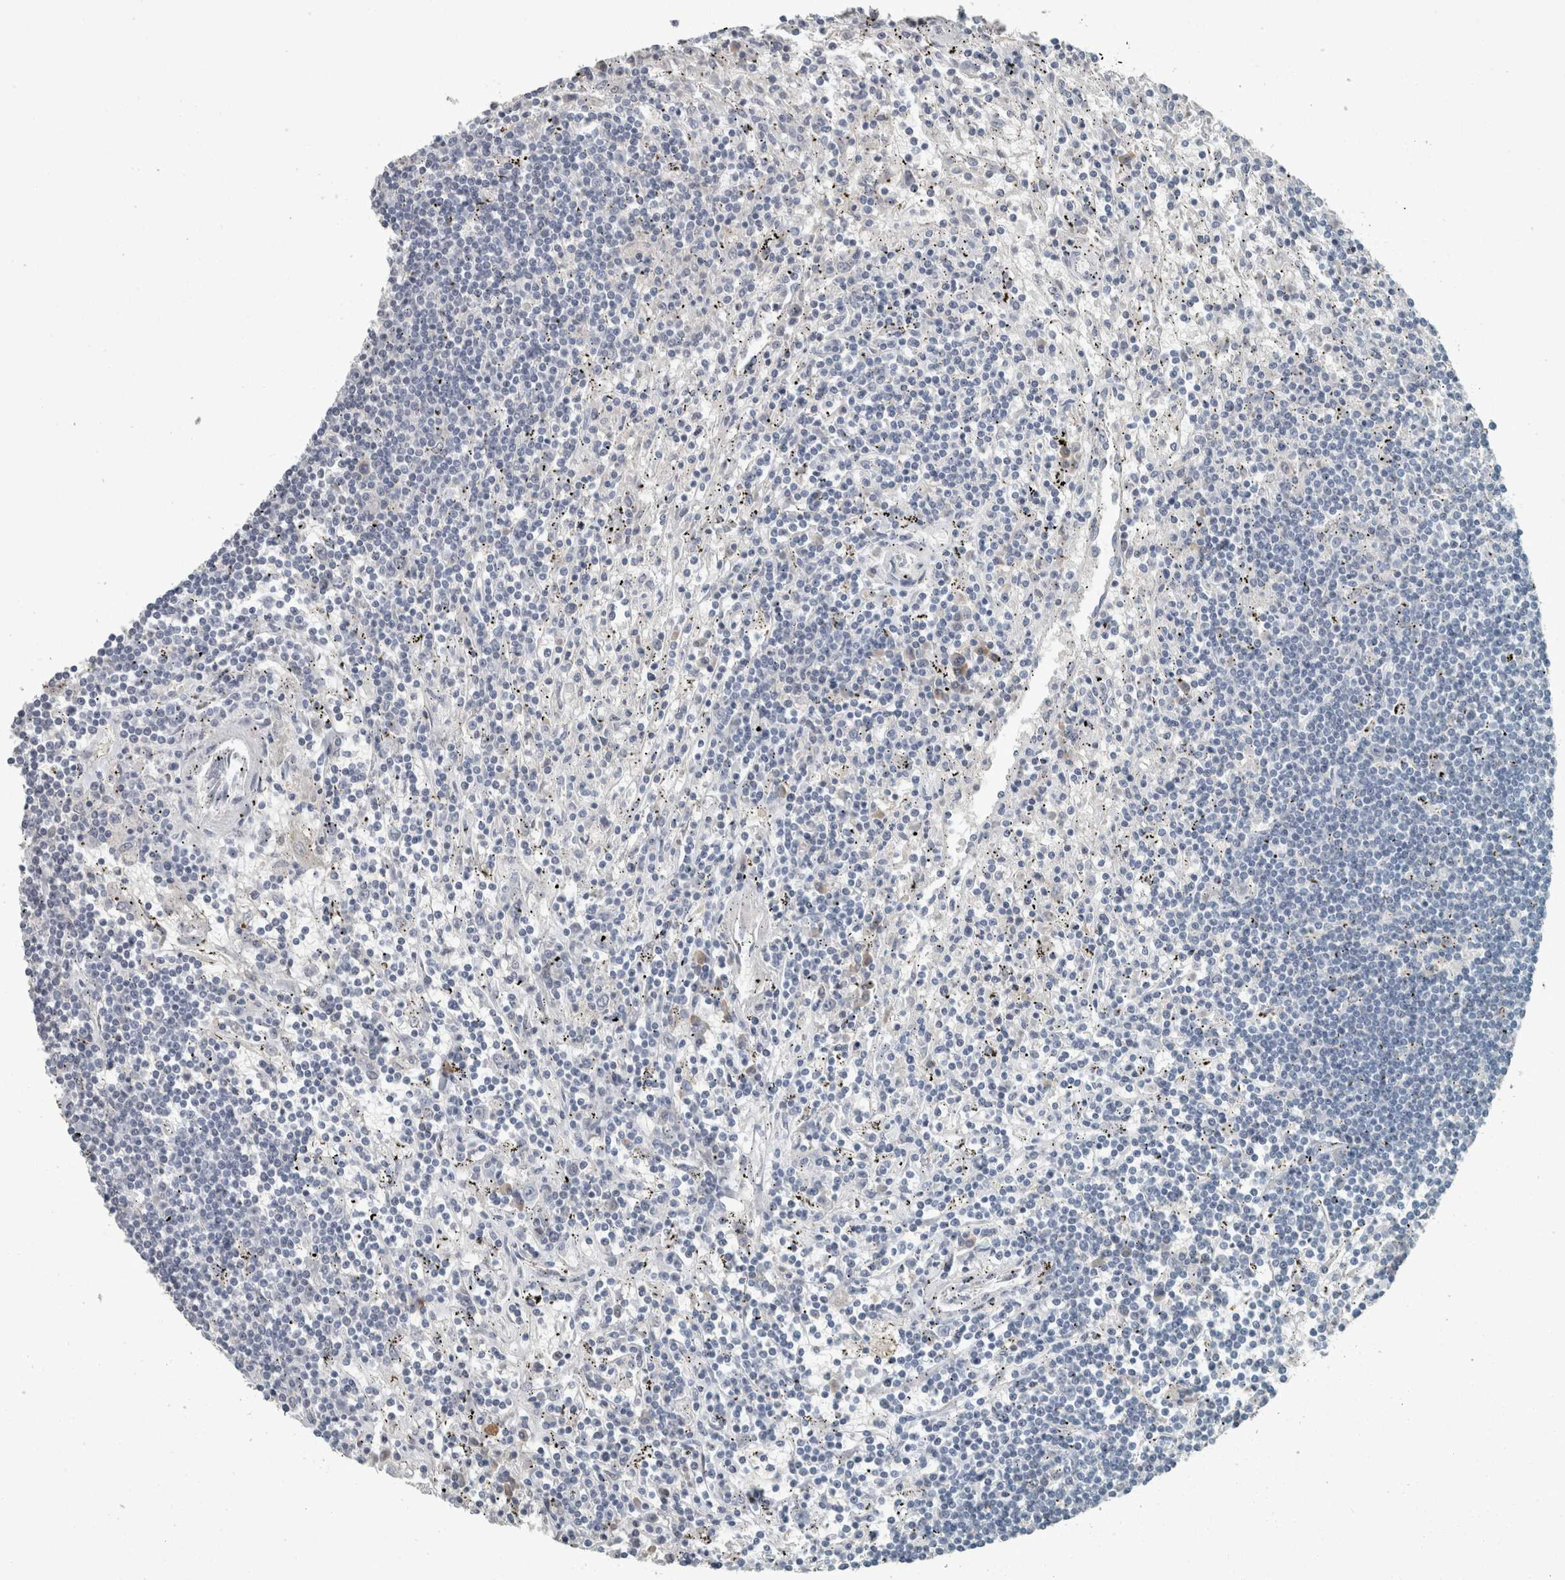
{"staining": {"intensity": "negative", "quantity": "none", "location": "none"}, "tissue": "lymphoma", "cell_type": "Tumor cells", "image_type": "cancer", "snomed": [{"axis": "morphology", "description": "Malignant lymphoma, non-Hodgkin's type, Low grade"}, {"axis": "topography", "description": "Spleen"}], "caption": "This photomicrograph is of lymphoma stained with immunohistochemistry to label a protein in brown with the nuclei are counter-stained blue. There is no staining in tumor cells.", "gene": "CHL1", "patient": {"sex": "male", "age": 76}}